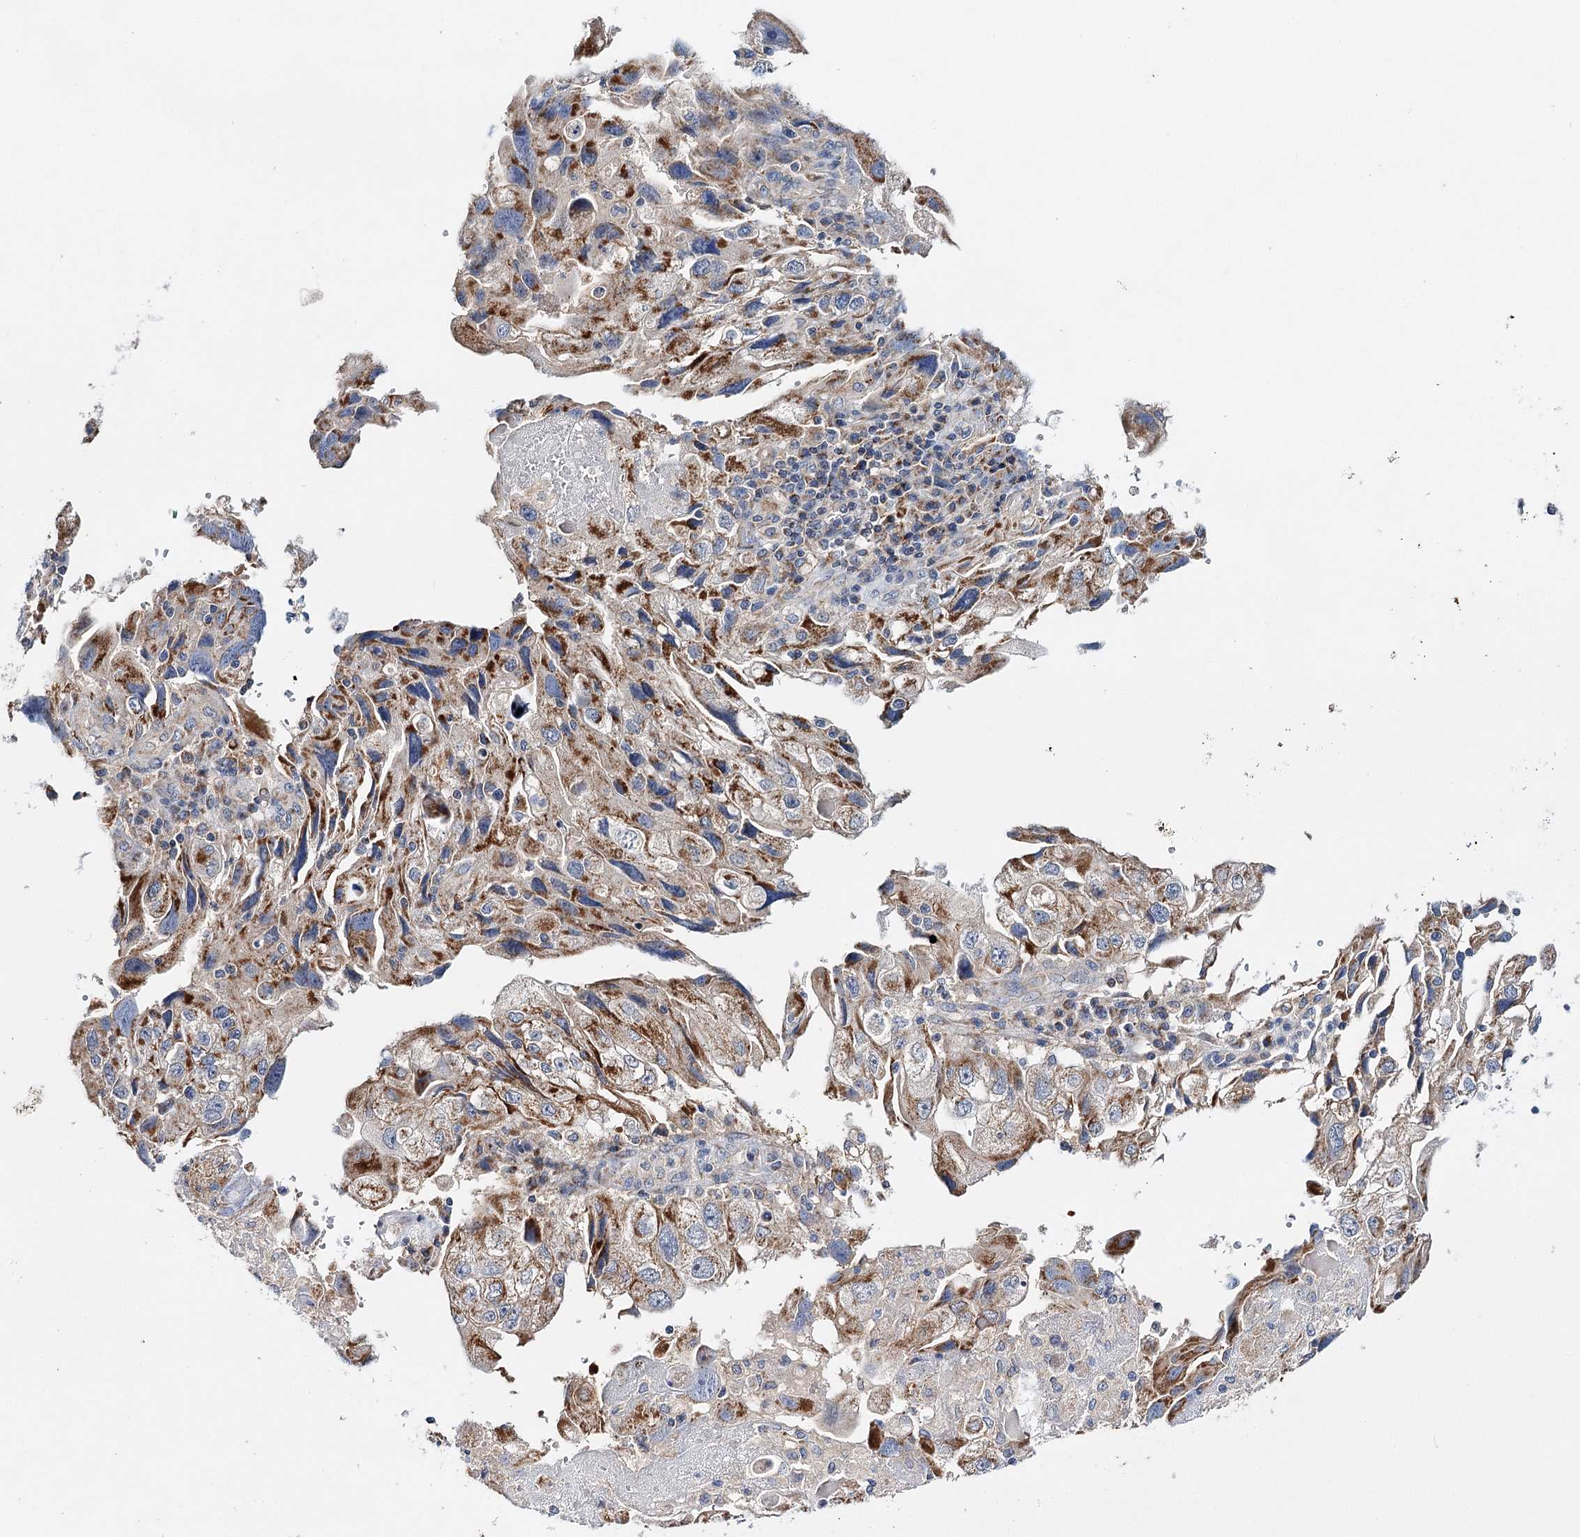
{"staining": {"intensity": "moderate", "quantity": ">75%", "location": "cytoplasmic/membranous"}, "tissue": "endometrial cancer", "cell_type": "Tumor cells", "image_type": "cancer", "snomed": [{"axis": "morphology", "description": "Adenocarcinoma, NOS"}, {"axis": "topography", "description": "Endometrium"}], "caption": "Immunohistochemistry (DAB) staining of human endometrial cancer (adenocarcinoma) displays moderate cytoplasmic/membranous protein expression in approximately >75% of tumor cells.", "gene": "CFAP46", "patient": {"sex": "female", "age": 49}}